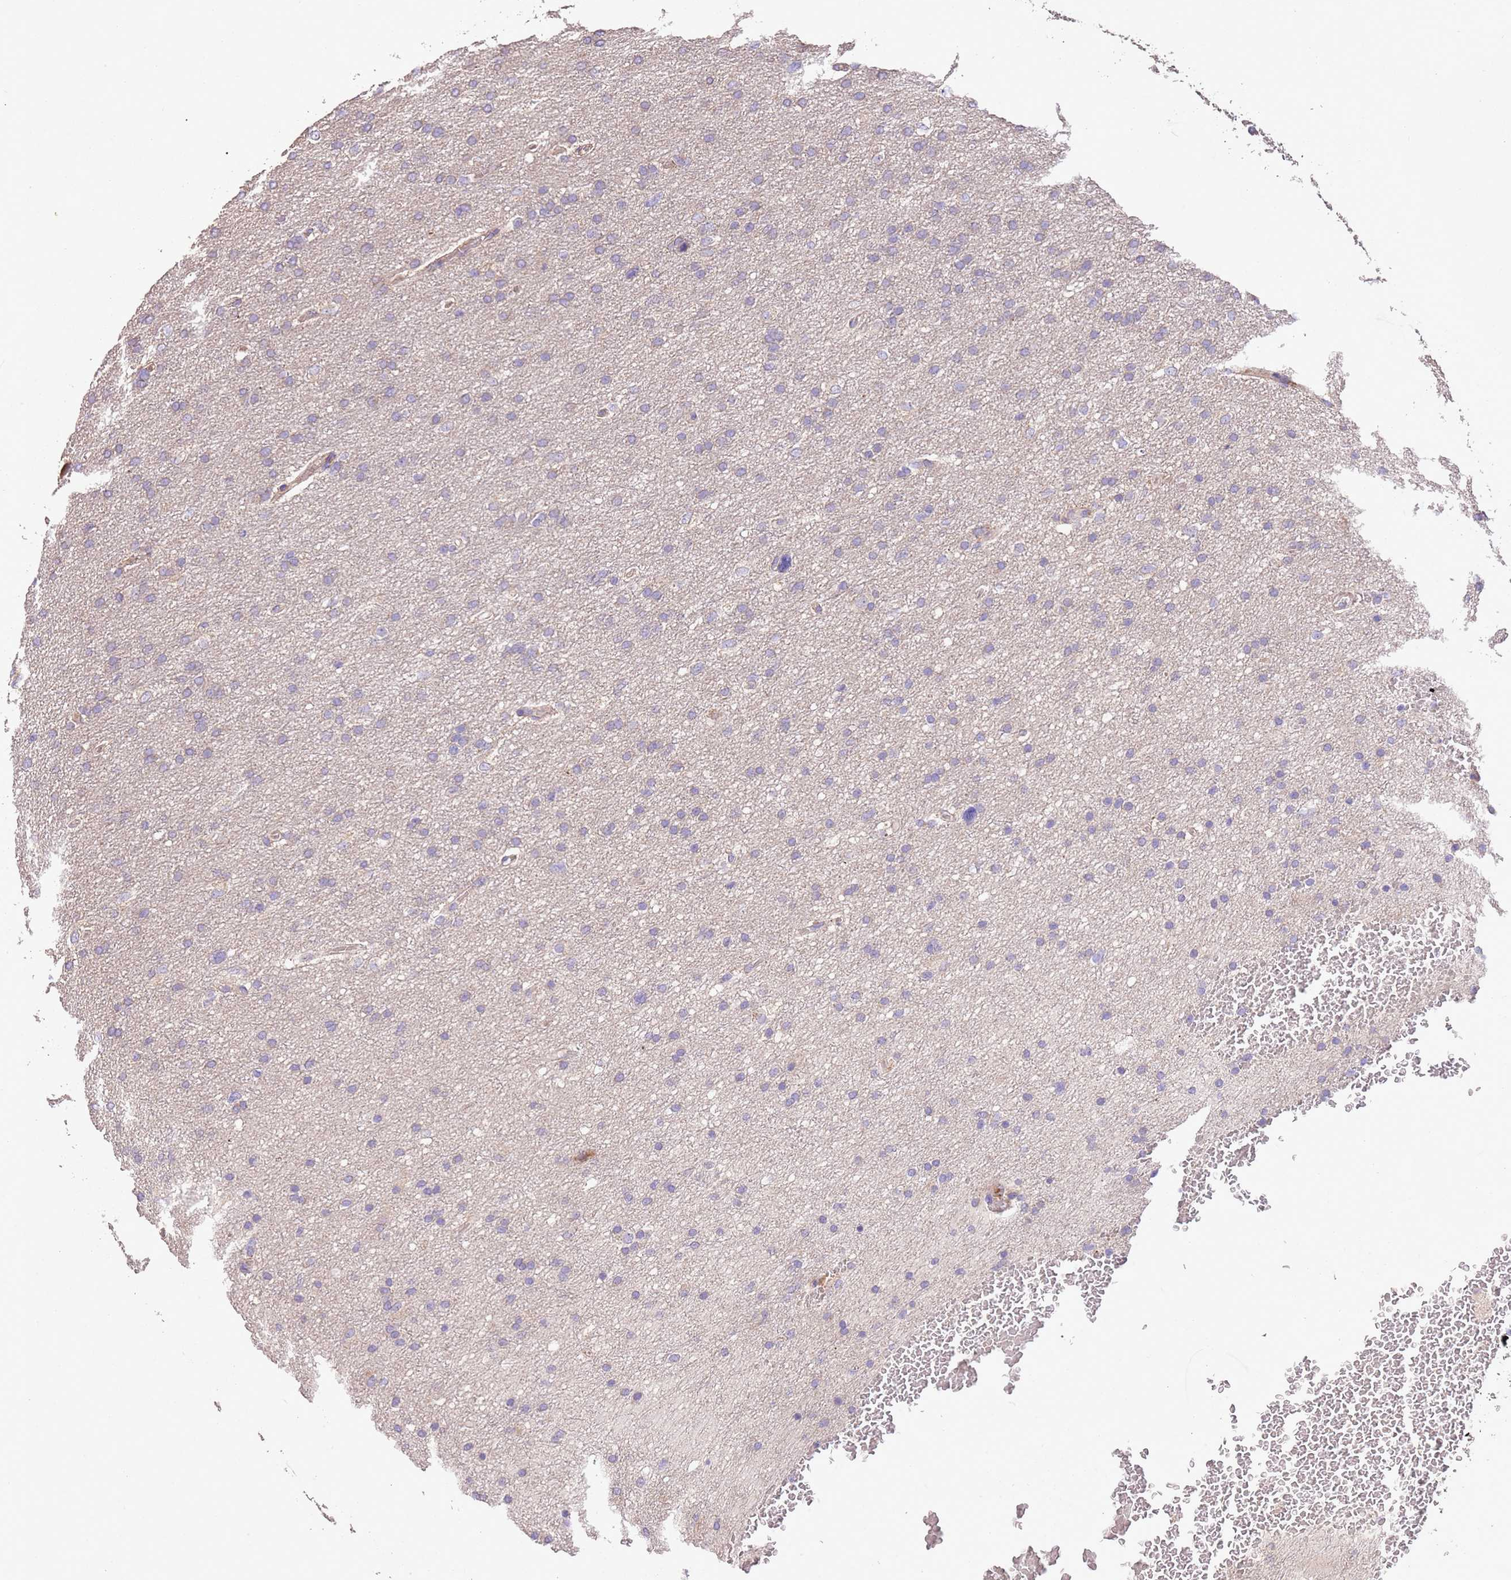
{"staining": {"intensity": "negative", "quantity": "none", "location": "none"}, "tissue": "glioma", "cell_type": "Tumor cells", "image_type": "cancer", "snomed": [{"axis": "morphology", "description": "Glioma, malignant, High grade"}, {"axis": "topography", "description": "Cerebral cortex"}], "caption": "High power microscopy image of an immunohistochemistry micrograph of high-grade glioma (malignant), revealing no significant positivity in tumor cells.", "gene": "PIGA", "patient": {"sex": "female", "age": 36}}